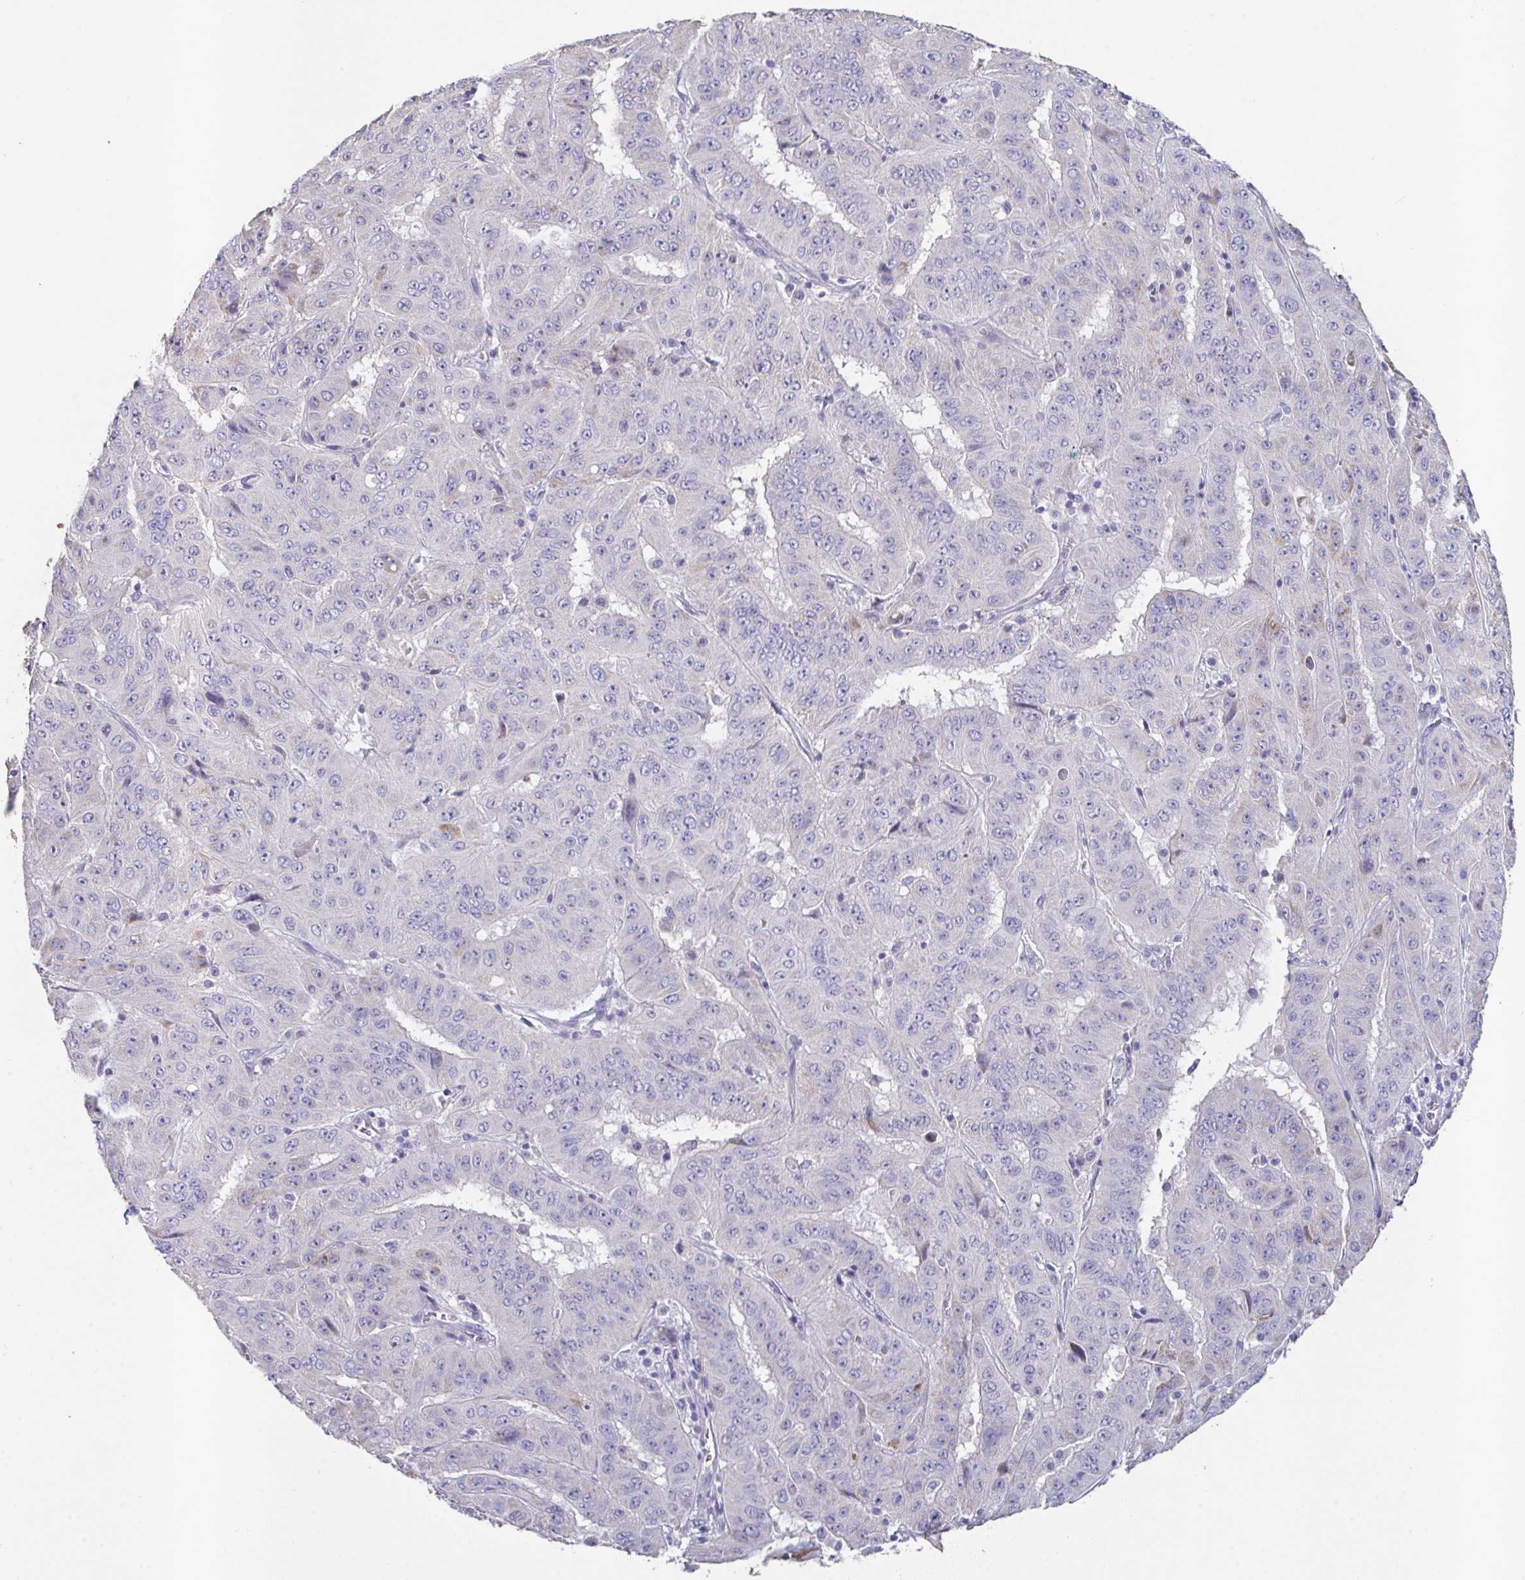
{"staining": {"intensity": "negative", "quantity": "none", "location": "none"}, "tissue": "pancreatic cancer", "cell_type": "Tumor cells", "image_type": "cancer", "snomed": [{"axis": "morphology", "description": "Adenocarcinoma, NOS"}, {"axis": "topography", "description": "Pancreas"}], "caption": "This is an immunohistochemistry image of adenocarcinoma (pancreatic). There is no staining in tumor cells.", "gene": "HGFAC", "patient": {"sex": "male", "age": 63}}